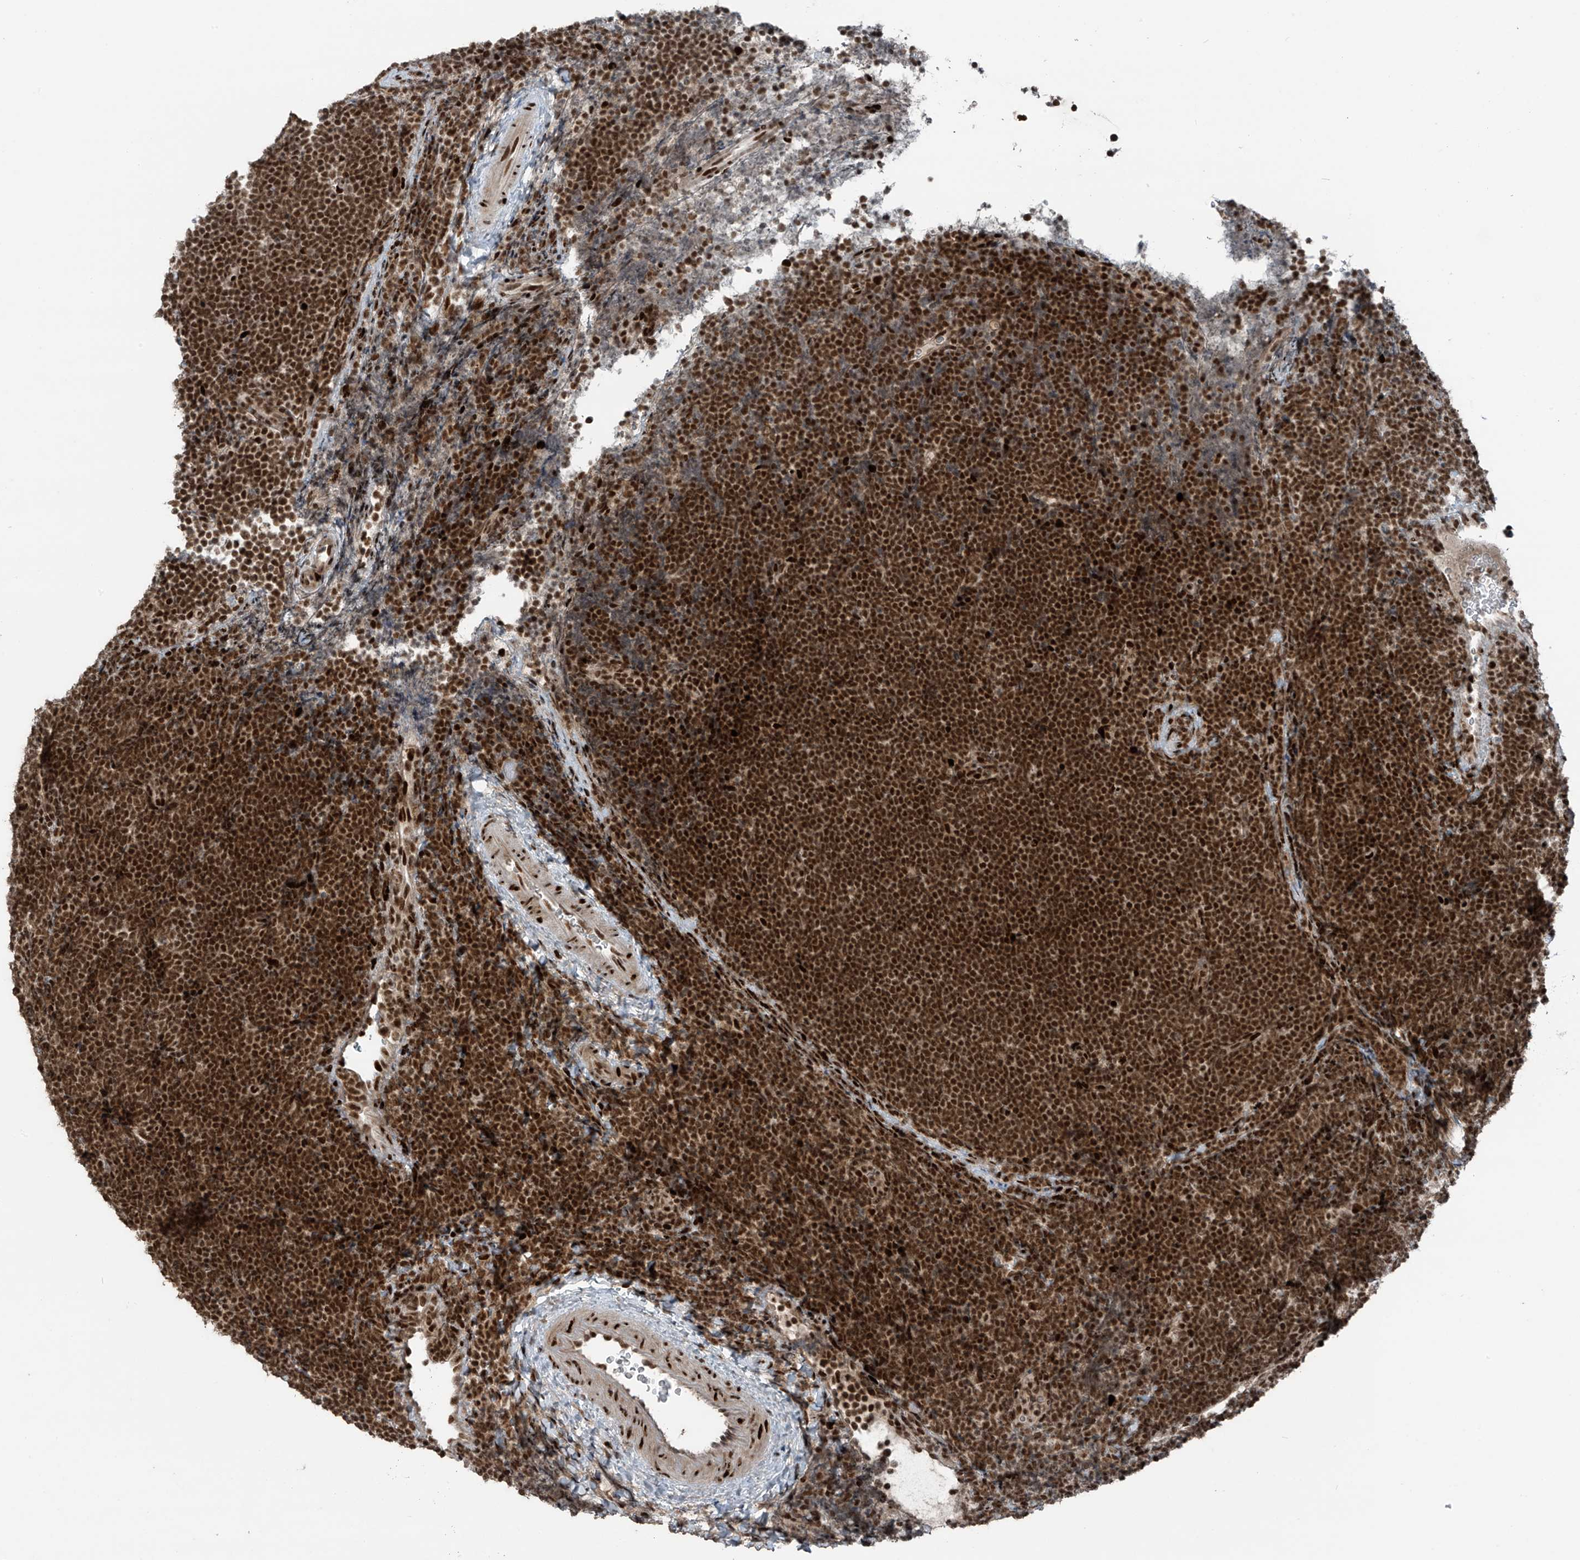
{"staining": {"intensity": "strong", "quantity": ">75%", "location": "nuclear"}, "tissue": "lymphoma", "cell_type": "Tumor cells", "image_type": "cancer", "snomed": [{"axis": "morphology", "description": "Malignant lymphoma, non-Hodgkin's type, High grade"}, {"axis": "topography", "description": "Lymph node"}], "caption": "Protein analysis of high-grade malignant lymphoma, non-Hodgkin's type tissue displays strong nuclear expression in approximately >75% of tumor cells.", "gene": "PCNP", "patient": {"sex": "male", "age": 13}}